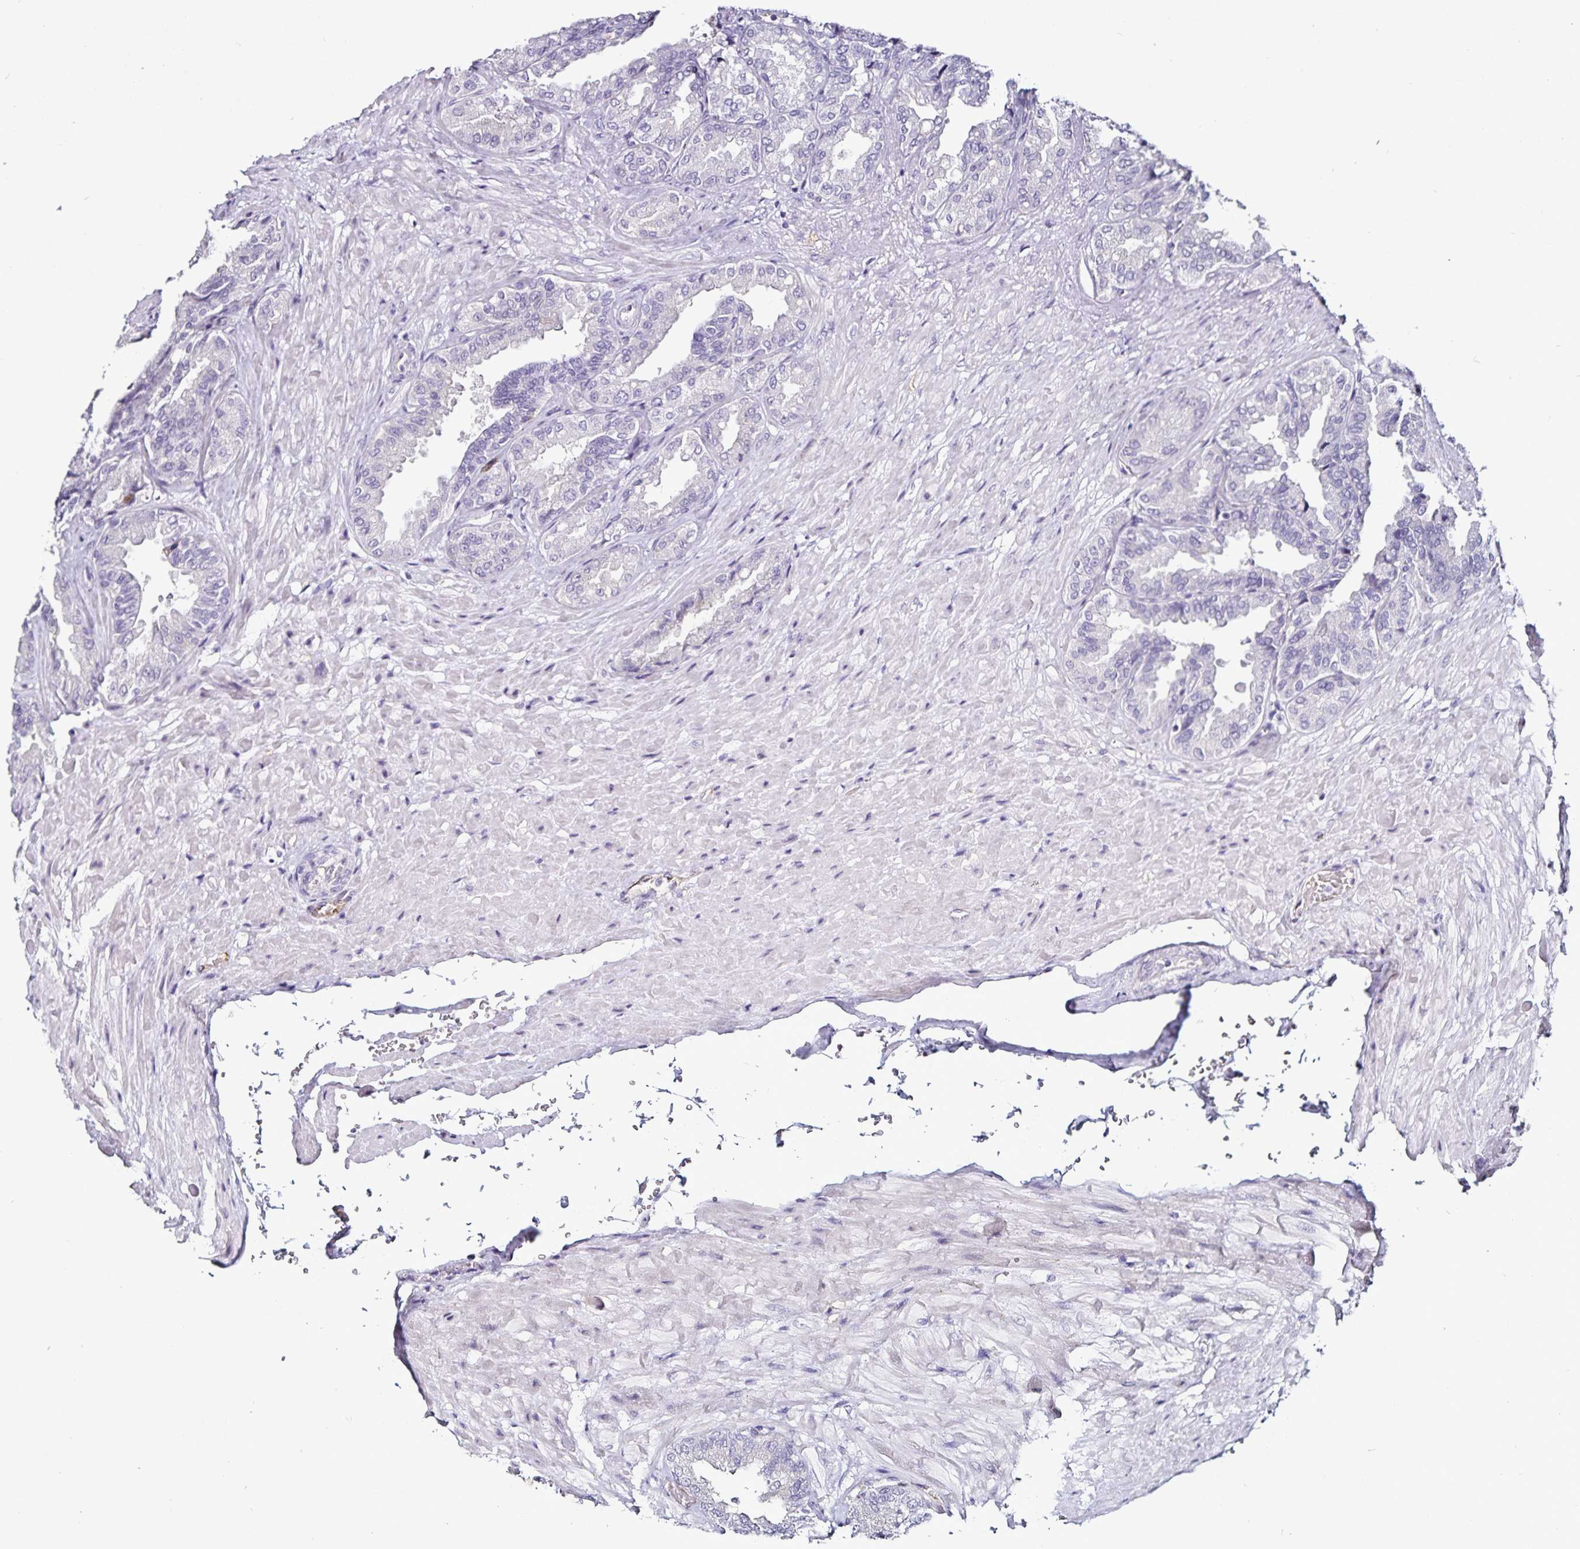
{"staining": {"intensity": "negative", "quantity": "none", "location": "none"}, "tissue": "seminal vesicle", "cell_type": "Glandular cells", "image_type": "normal", "snomed": [{"axis": "morphology", "description": "Normal tissue, NOS"}, {"axis": "topography", "description": "Seminal veicle"}], "caption": "The immunohistochemistry (IHC) micrograph has no significant staining in glandular cells of seminal vesicle. (DAB IHC, high magnification).", "gene": "TSPAN7", "patient": {"sex": "male", "age": 68}}